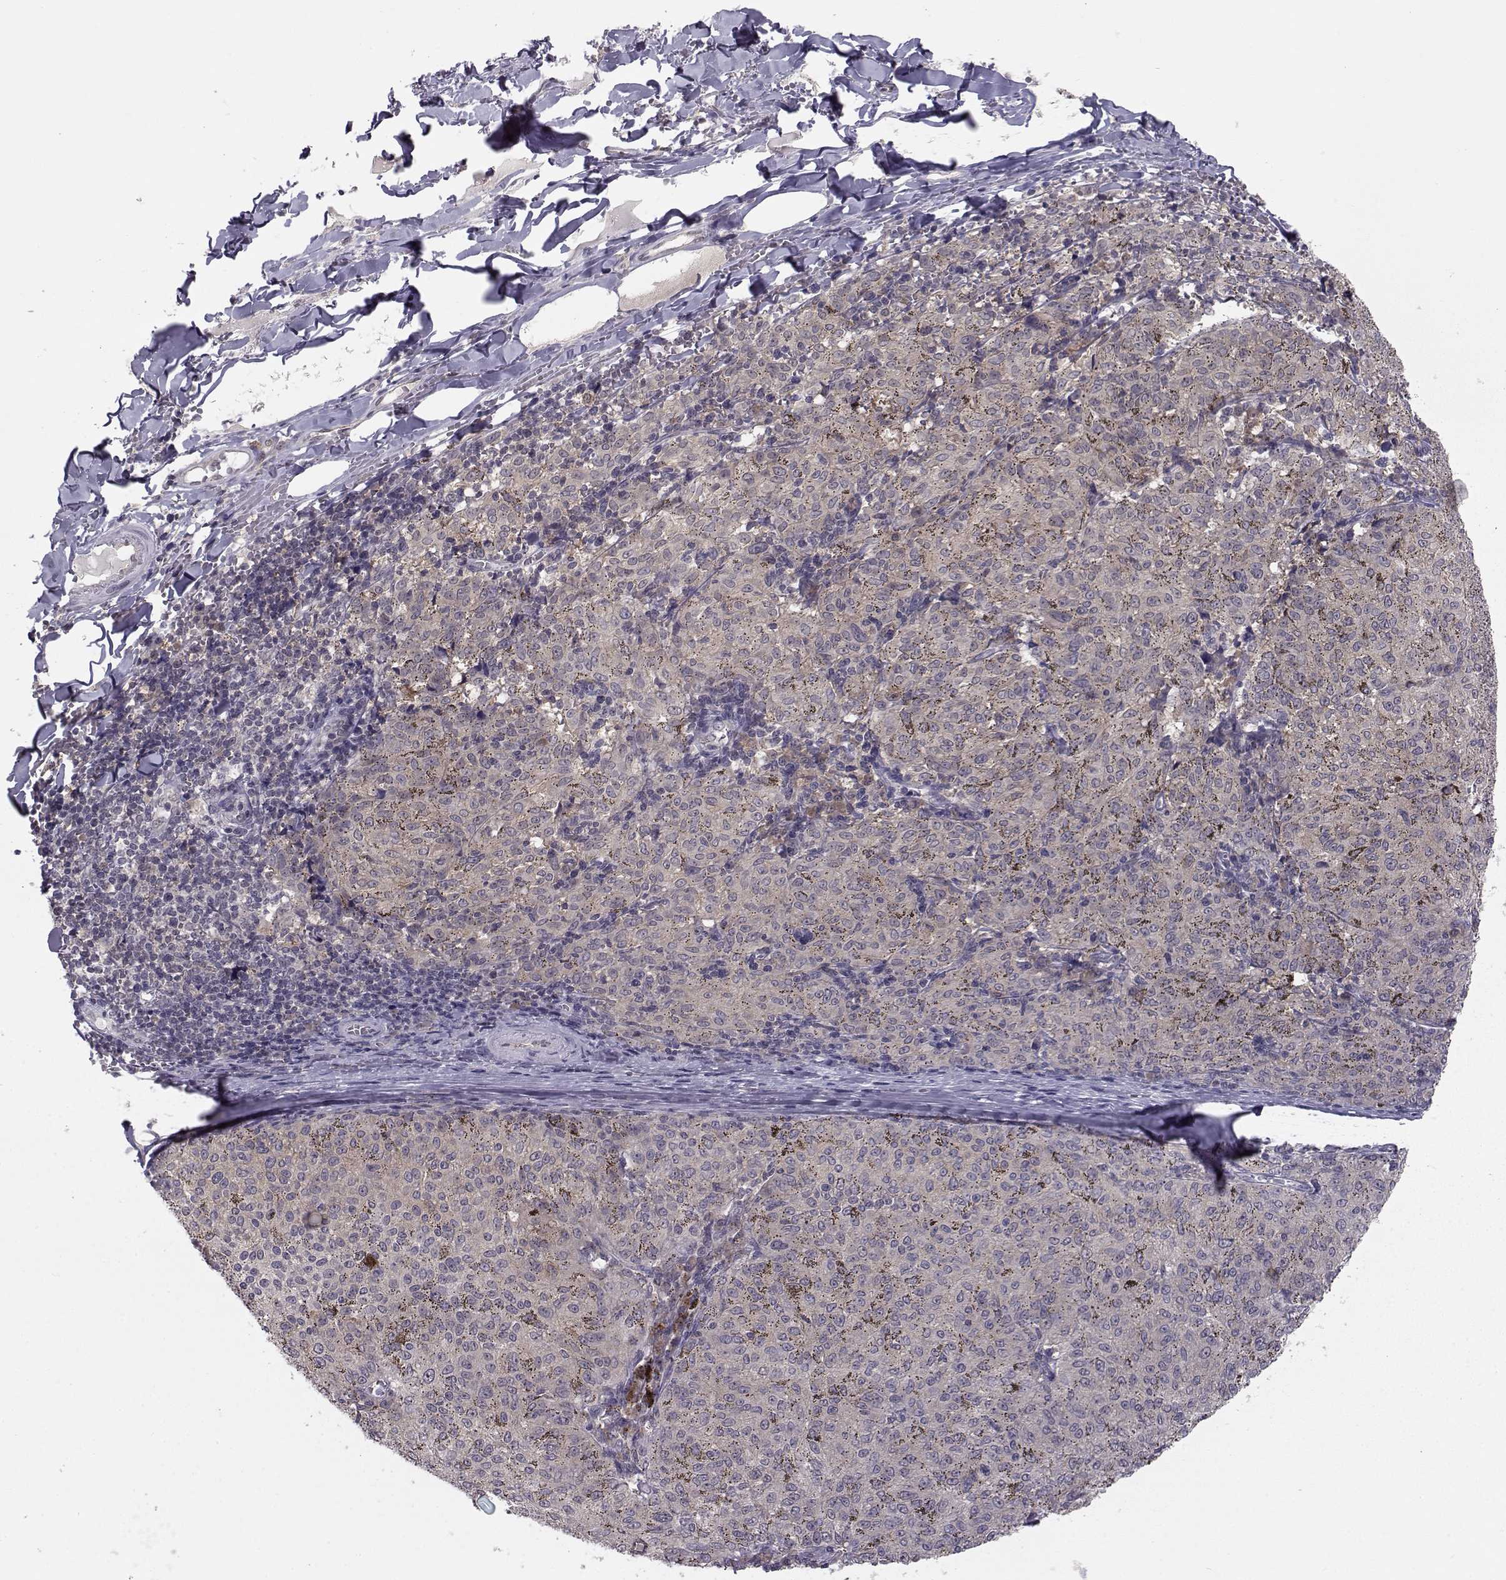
{"staining": {"intensity": "negative", "quantity": "none", "location": "none"}, "tissue": "melanoma", "cell_type": "Tumor cells", "image_type": "cancer", "snomed": [{"axis": "morphology", "description": "Malignant melanoma, NOS"}, {"axis": "topography", "description": "Skin"}], "caption": "IHC image of melanoma stained for a protein (brown), which reveals no positivity in tumor cells.", "gene": "KIF13B", "patient": {"sex": "female", "age": 72}}